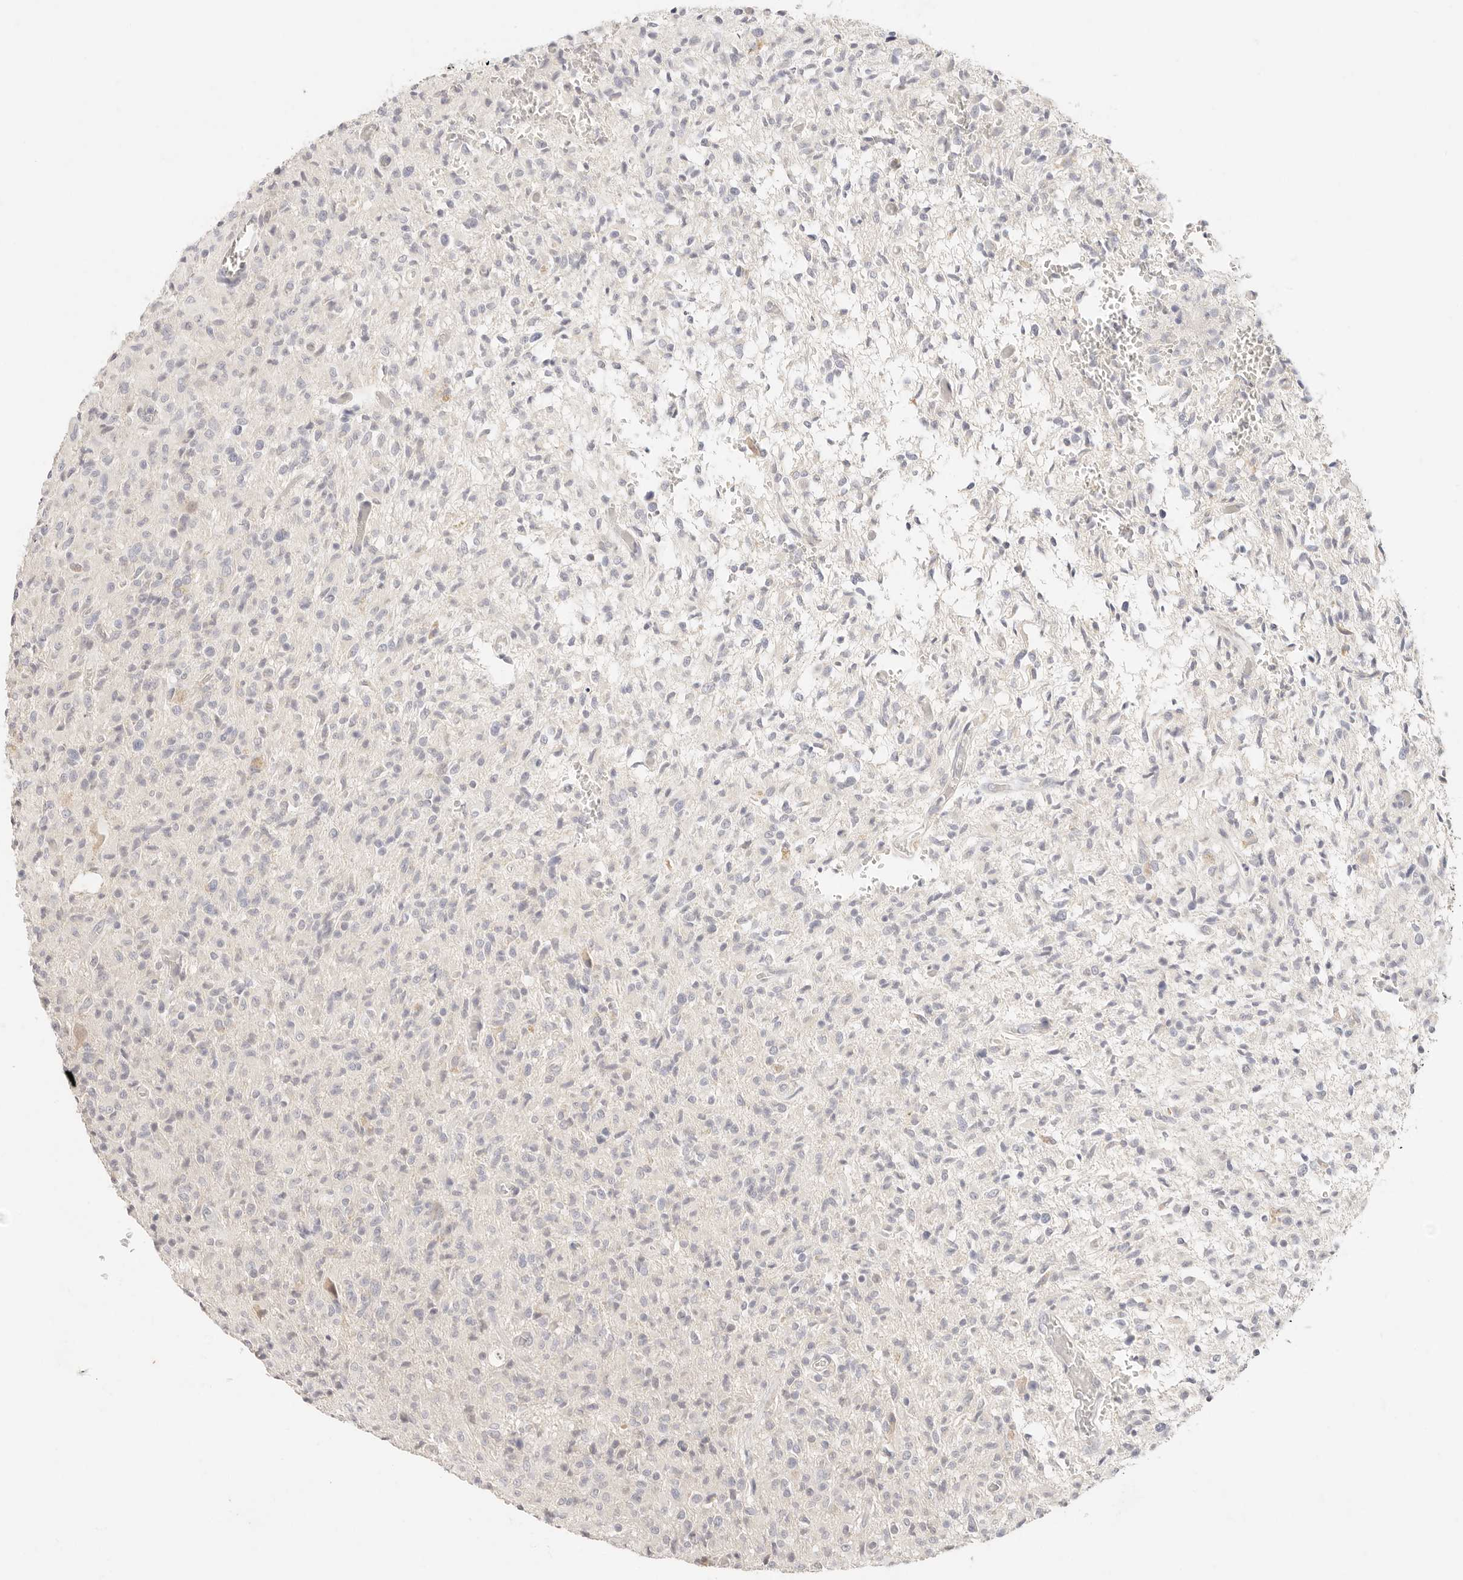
{"staining": {"intensity": "negative", "quantity": "none", "location": "none"}, "tissue": "glioma", "cell_type": "Tumor cells", "image_type": "cancer", "snomed": [{"axis": "morphology", "description": "Glioma, malignant, High grade"}, {"axis": "topography", "description": "Brain"}], "caption": "A high-resolution image shows immunohistochemistry (IHC) staining of malignant glioma (high-grade), which demonstrates no significant positivity in tumor cells. (IHC, brightfield microscopy, high magnification).", "gene": "GPR156", "patient": {"sex": "female", "age": 57}}